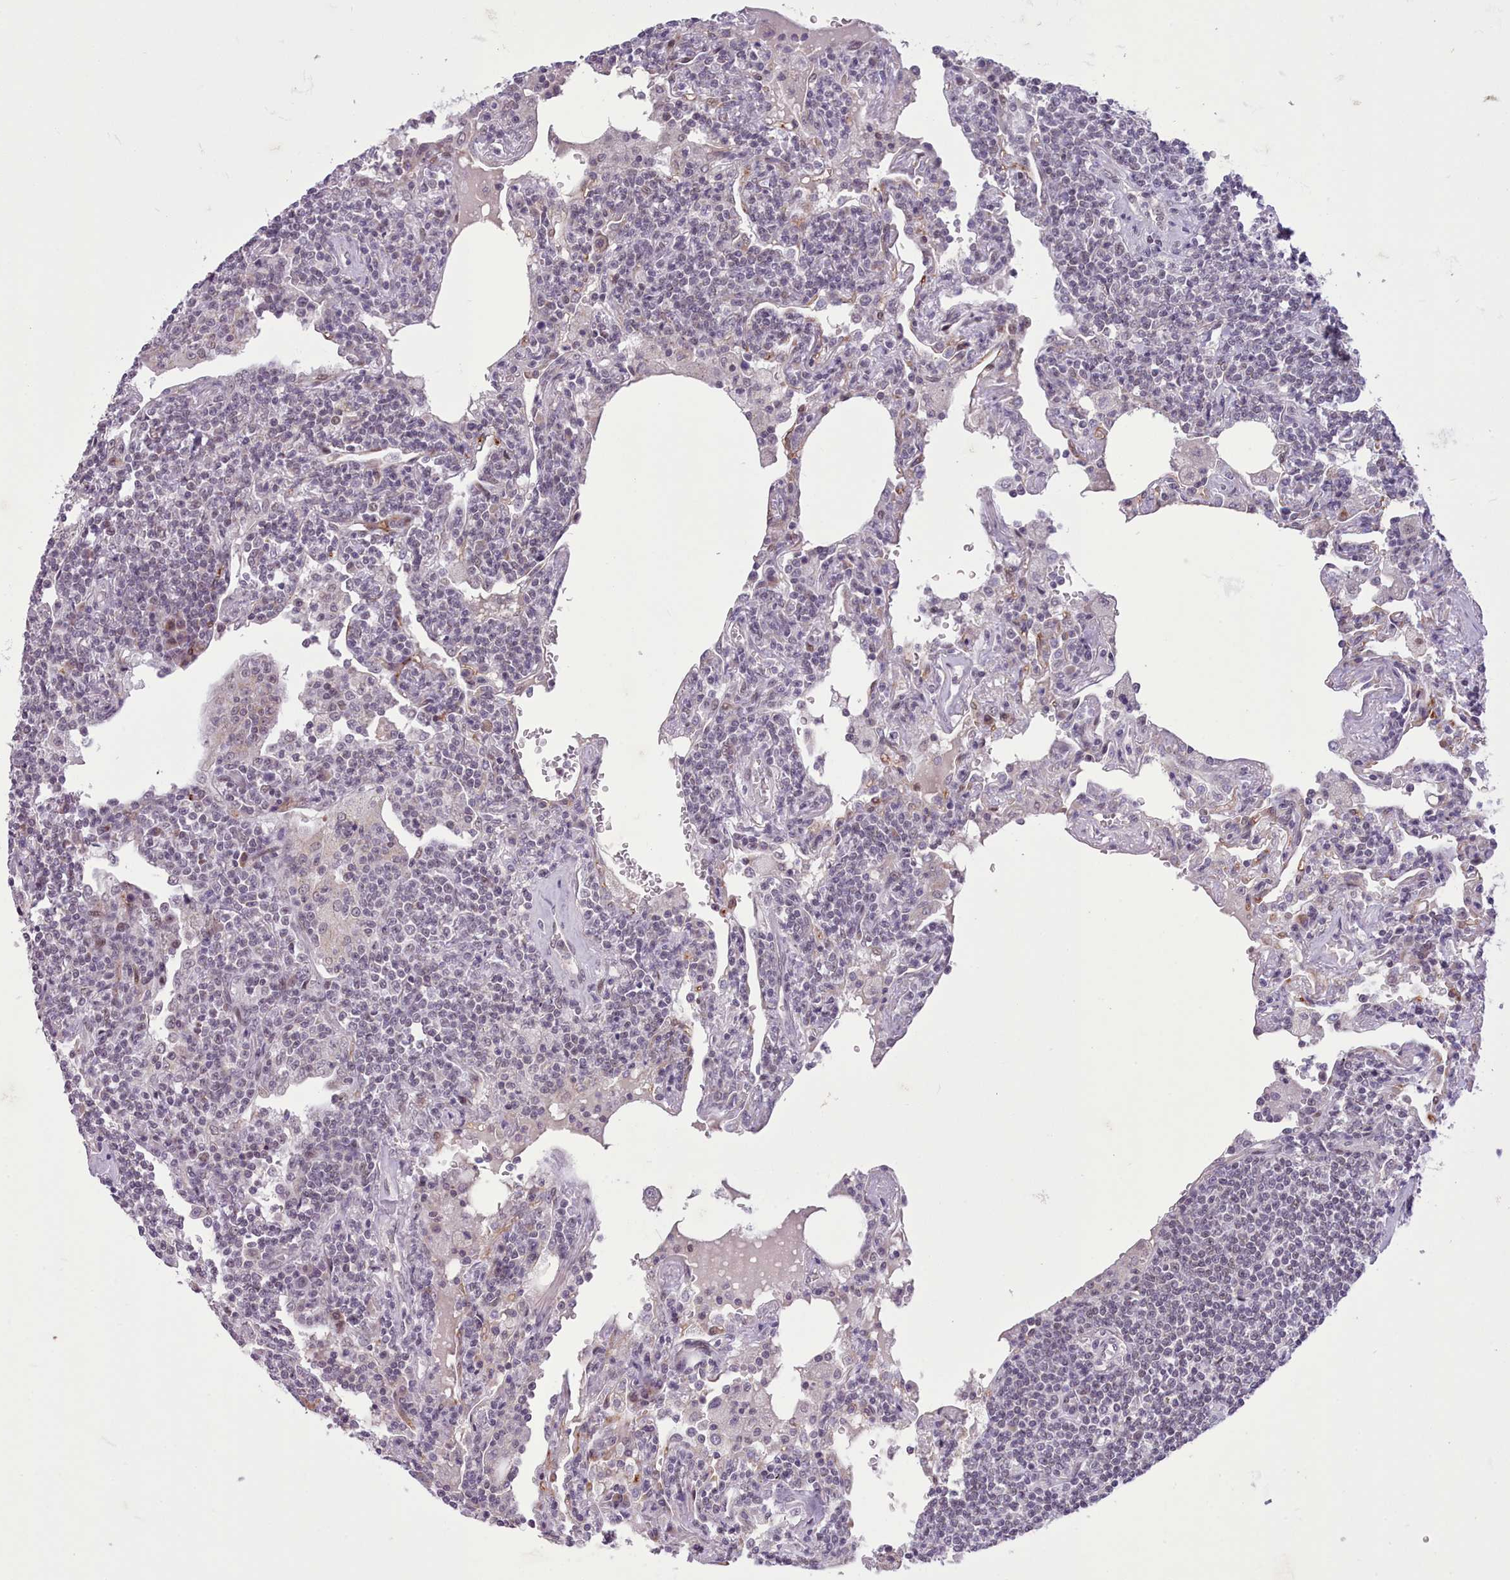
{"staining": {"intensity": "negative", "quantity": "none", "location": "none"}, "tissue": "lymphoma", "cell_type": "Tumor cells", "image_type": "cancer", "snomed": [{"axis": "morphology", "description": "Malignant lymphoma, non-Hodgkin's type, Low grade"}, {"axis": "topography", "description": "Lung"}], "caption": "The image displays no significant positivity in tumor cells of lymphoma.", "gene": "RFX1", "patient": {"sex": "female", "age": 71}}